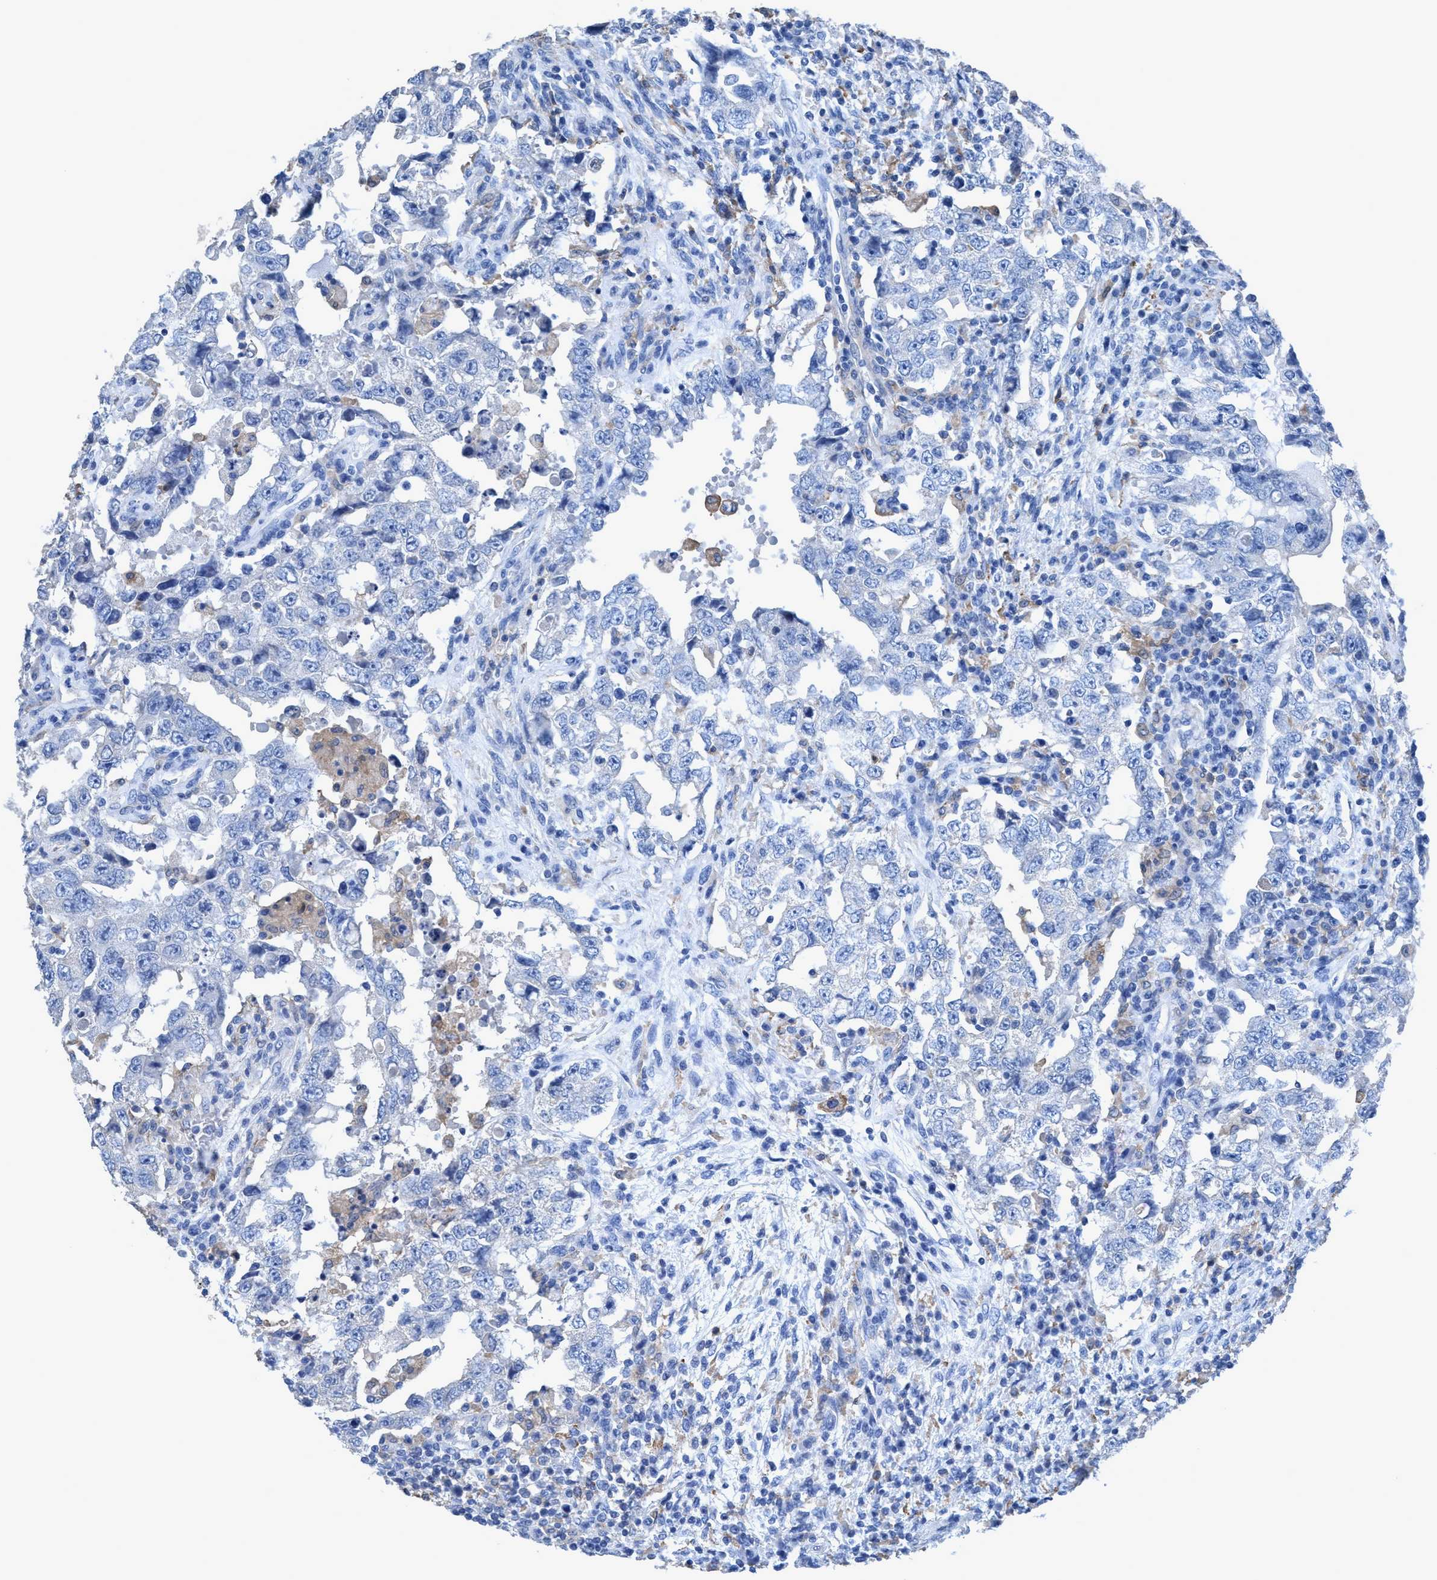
{"staining": {"intensity": "negative", "quantity": "none", "location": "none"}, "tissue": "testis cancer", "cell_type": "Tumor cells", "image_type": "cancer", "snomed": [{"axis": "morphology", "description": "Carcinoma, Embryonal, NOS"}, {"axis": "topography", "description": "Testis"}], "caption": "This is an immunohistochemistry image of testis embryonal carcinoma. There is no positivity in tumor cells.", "gene": "DNAI1", "patient": {"sex": "male", "age": 26}}